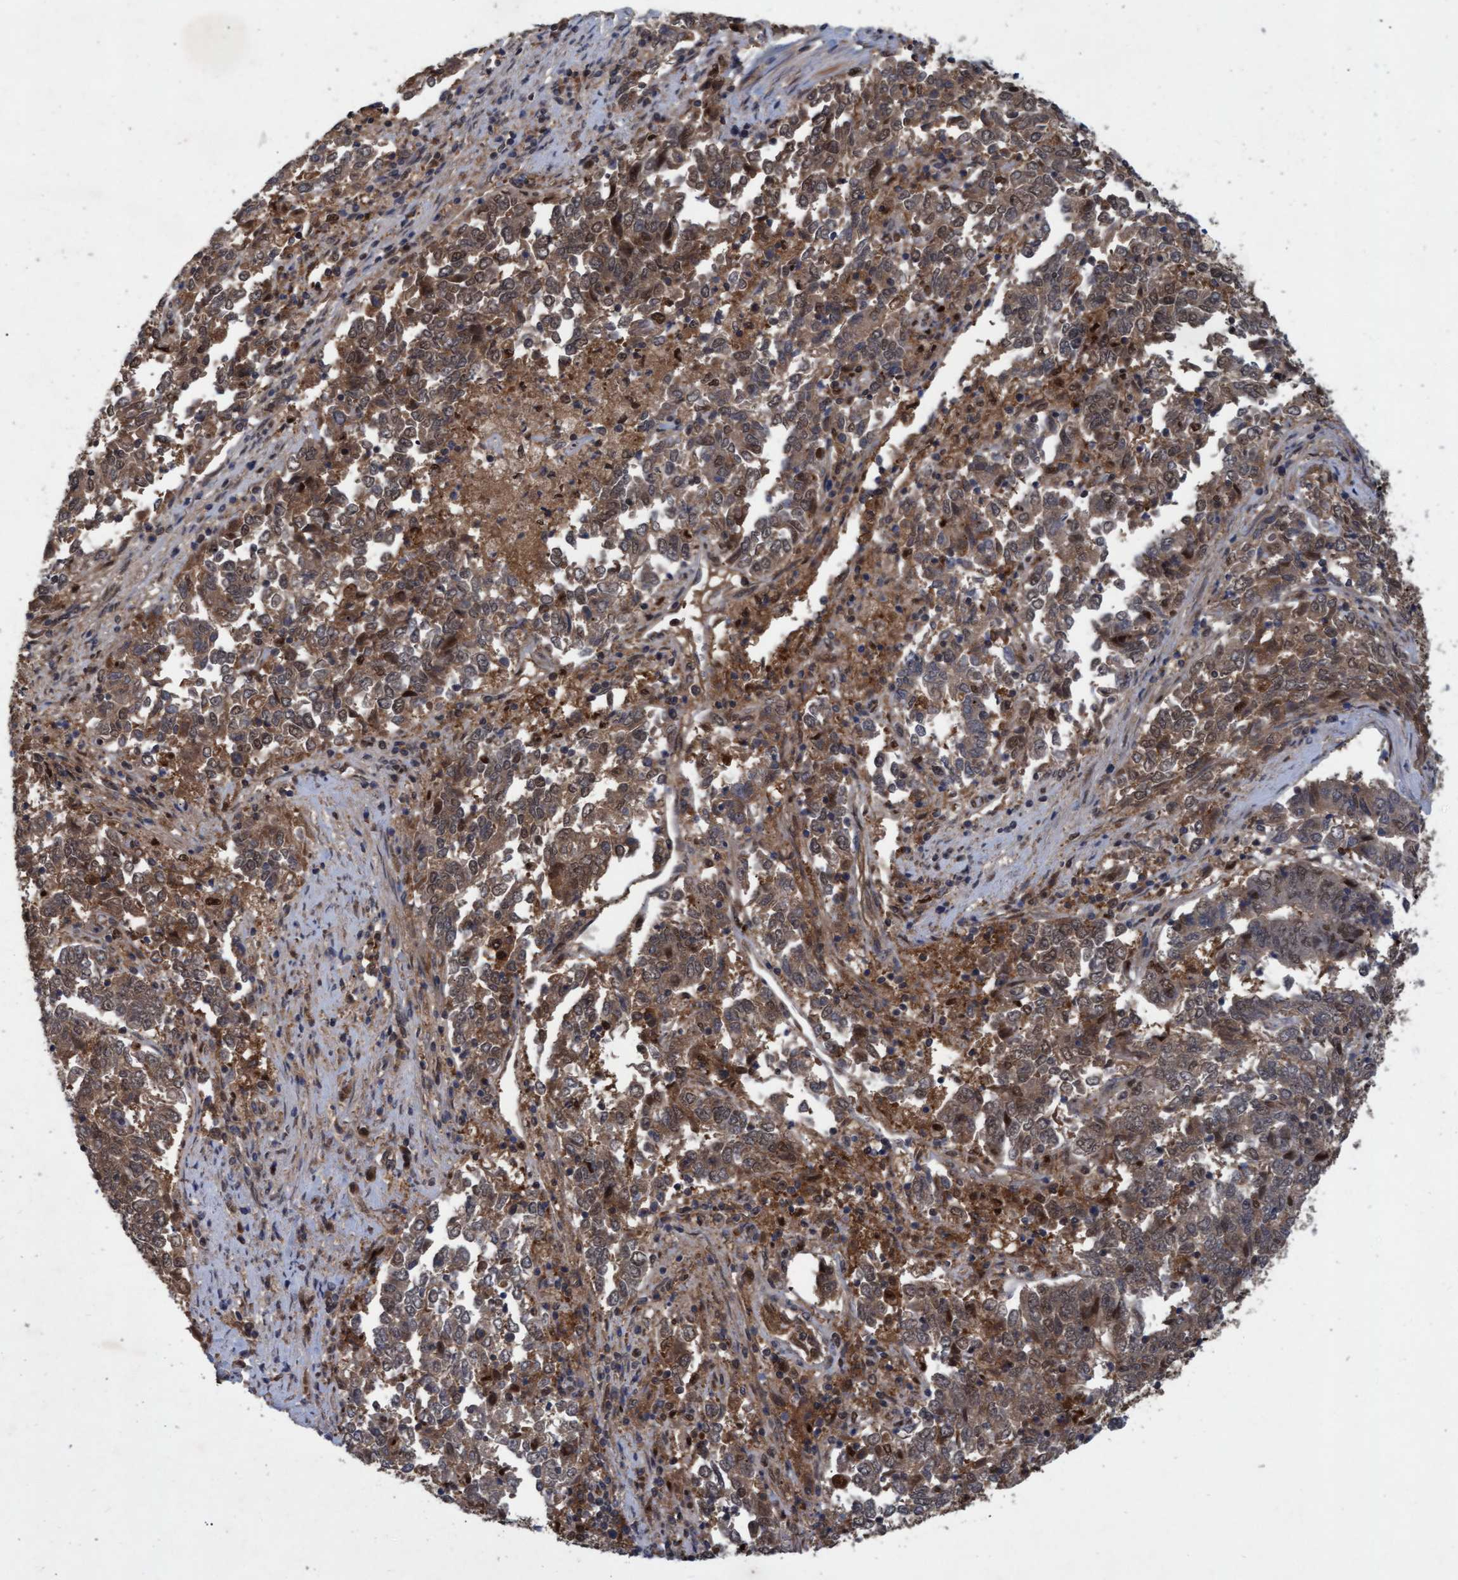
{"staining": {"intensity": "moderate", "quantity": ">75%", "location": "cytoplasmic/membranous,nuclear"}, "tissue": "endometrial cancer", "cell_type": "Tumor cells", "image_type": "cancer", "snomed": [{"axis": "morphology", "description": "Adenocarcinoma, NOS"}, {"axis": "topography", "description": "Endometrium"}], "caption": "Endometrial adenocarcinoma stained with DAB immunohistochemistry reveals medium levels of moderate cytoplasmic/membranous and nuclear expression in about >75% of tumor cells. The protein of interest is shown in brown color, while the nuclei are stained blue.", "gene": "PSMB6", "patient": {"sex": "female", "age": 80}}